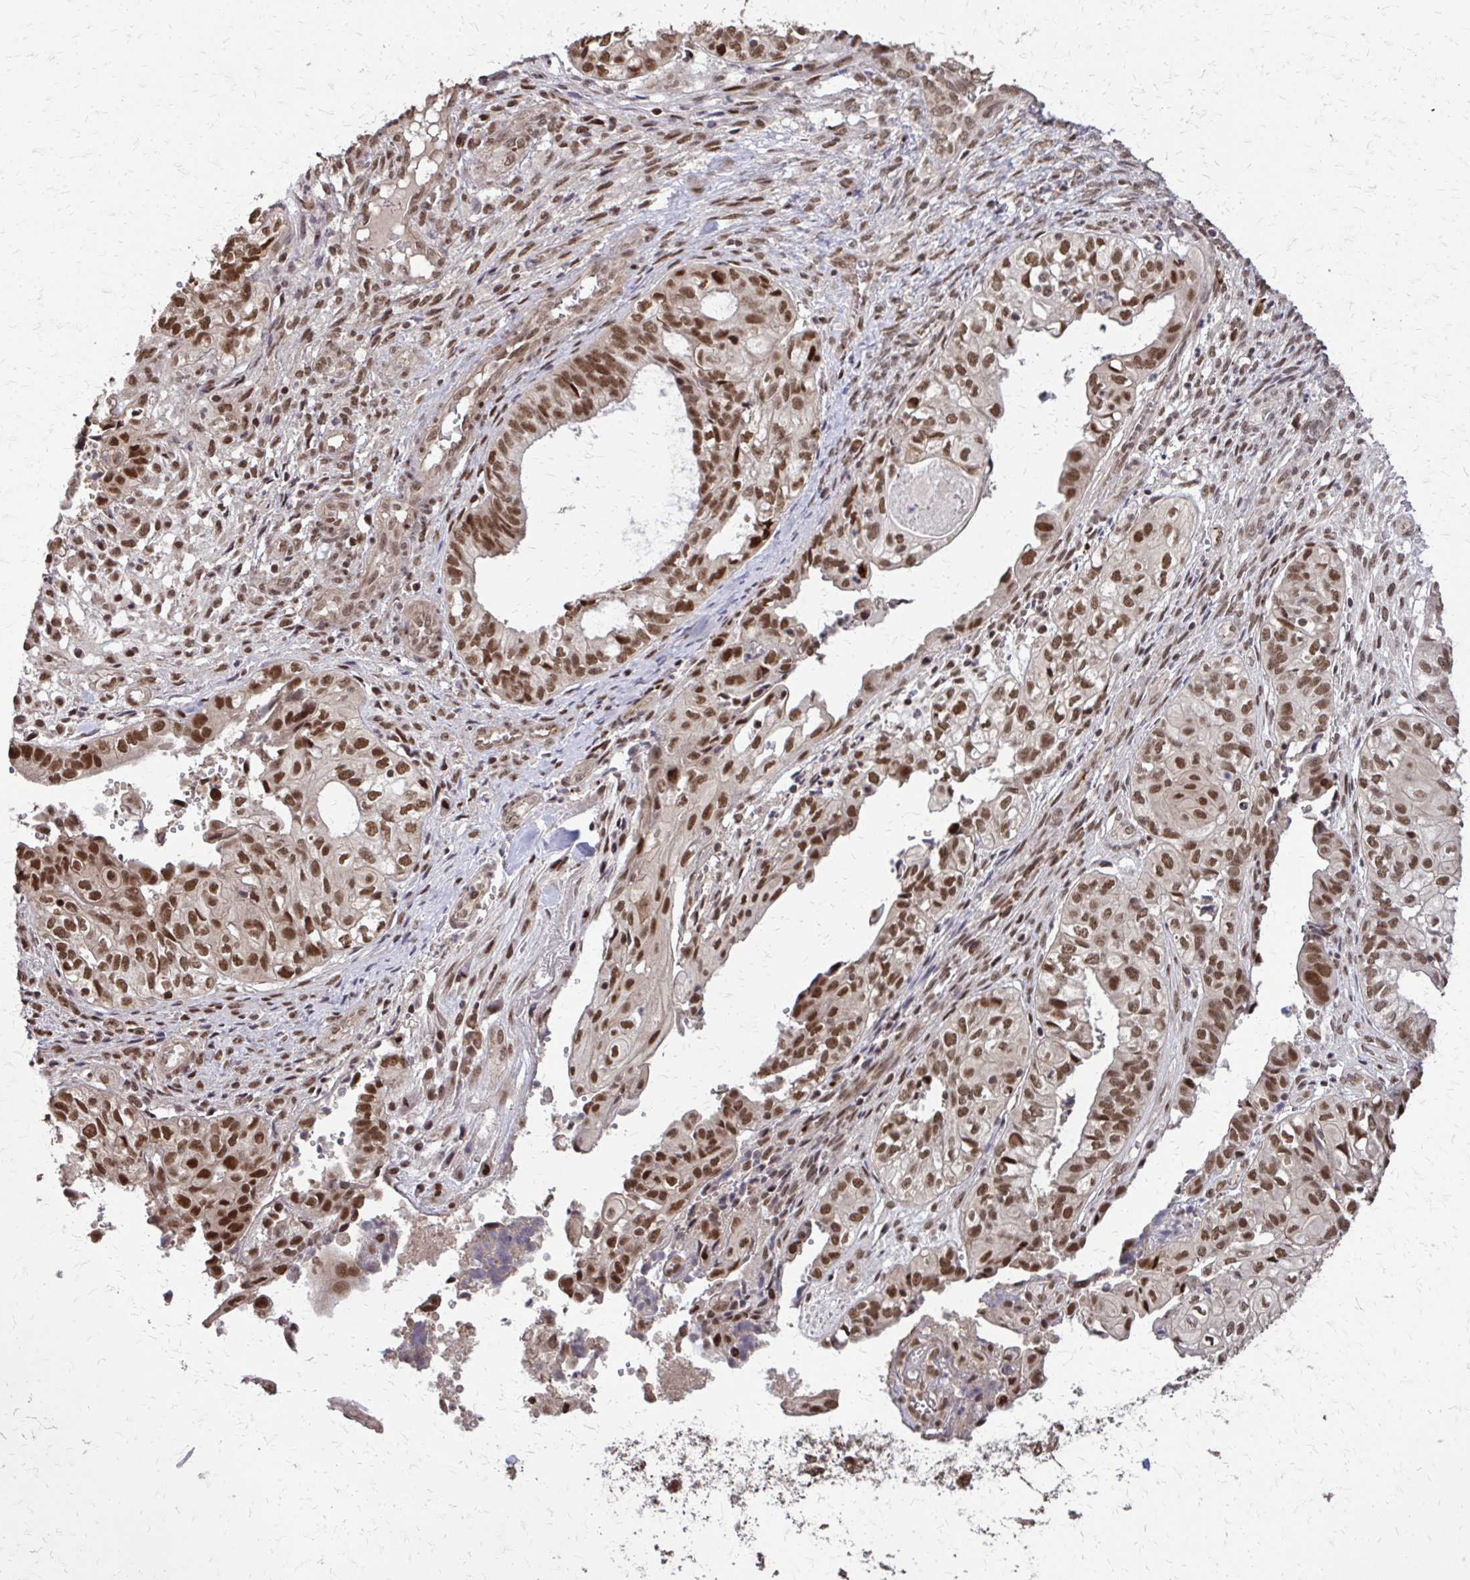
{"staining": {"intensity": "moderate", "quantity": ">75%", "location": "nuclear"}, "tissue": "ovarian cancer", "cell_type": "Tumor cells", "image_type": "cancer", "snomed": [{"axis": "morphology", "description": "Carcinoma, endometroid"}, {"axis": "topography", "description": "Ovary"}], "caption": "This is an image of immunohistochemistry (IHC) staining of ovarian endometroid carcinoma, which shows moderate expression in the nuclear of tumor cells.", "gene": "SS18", "patient": {"sex": "female", "age": 64}}